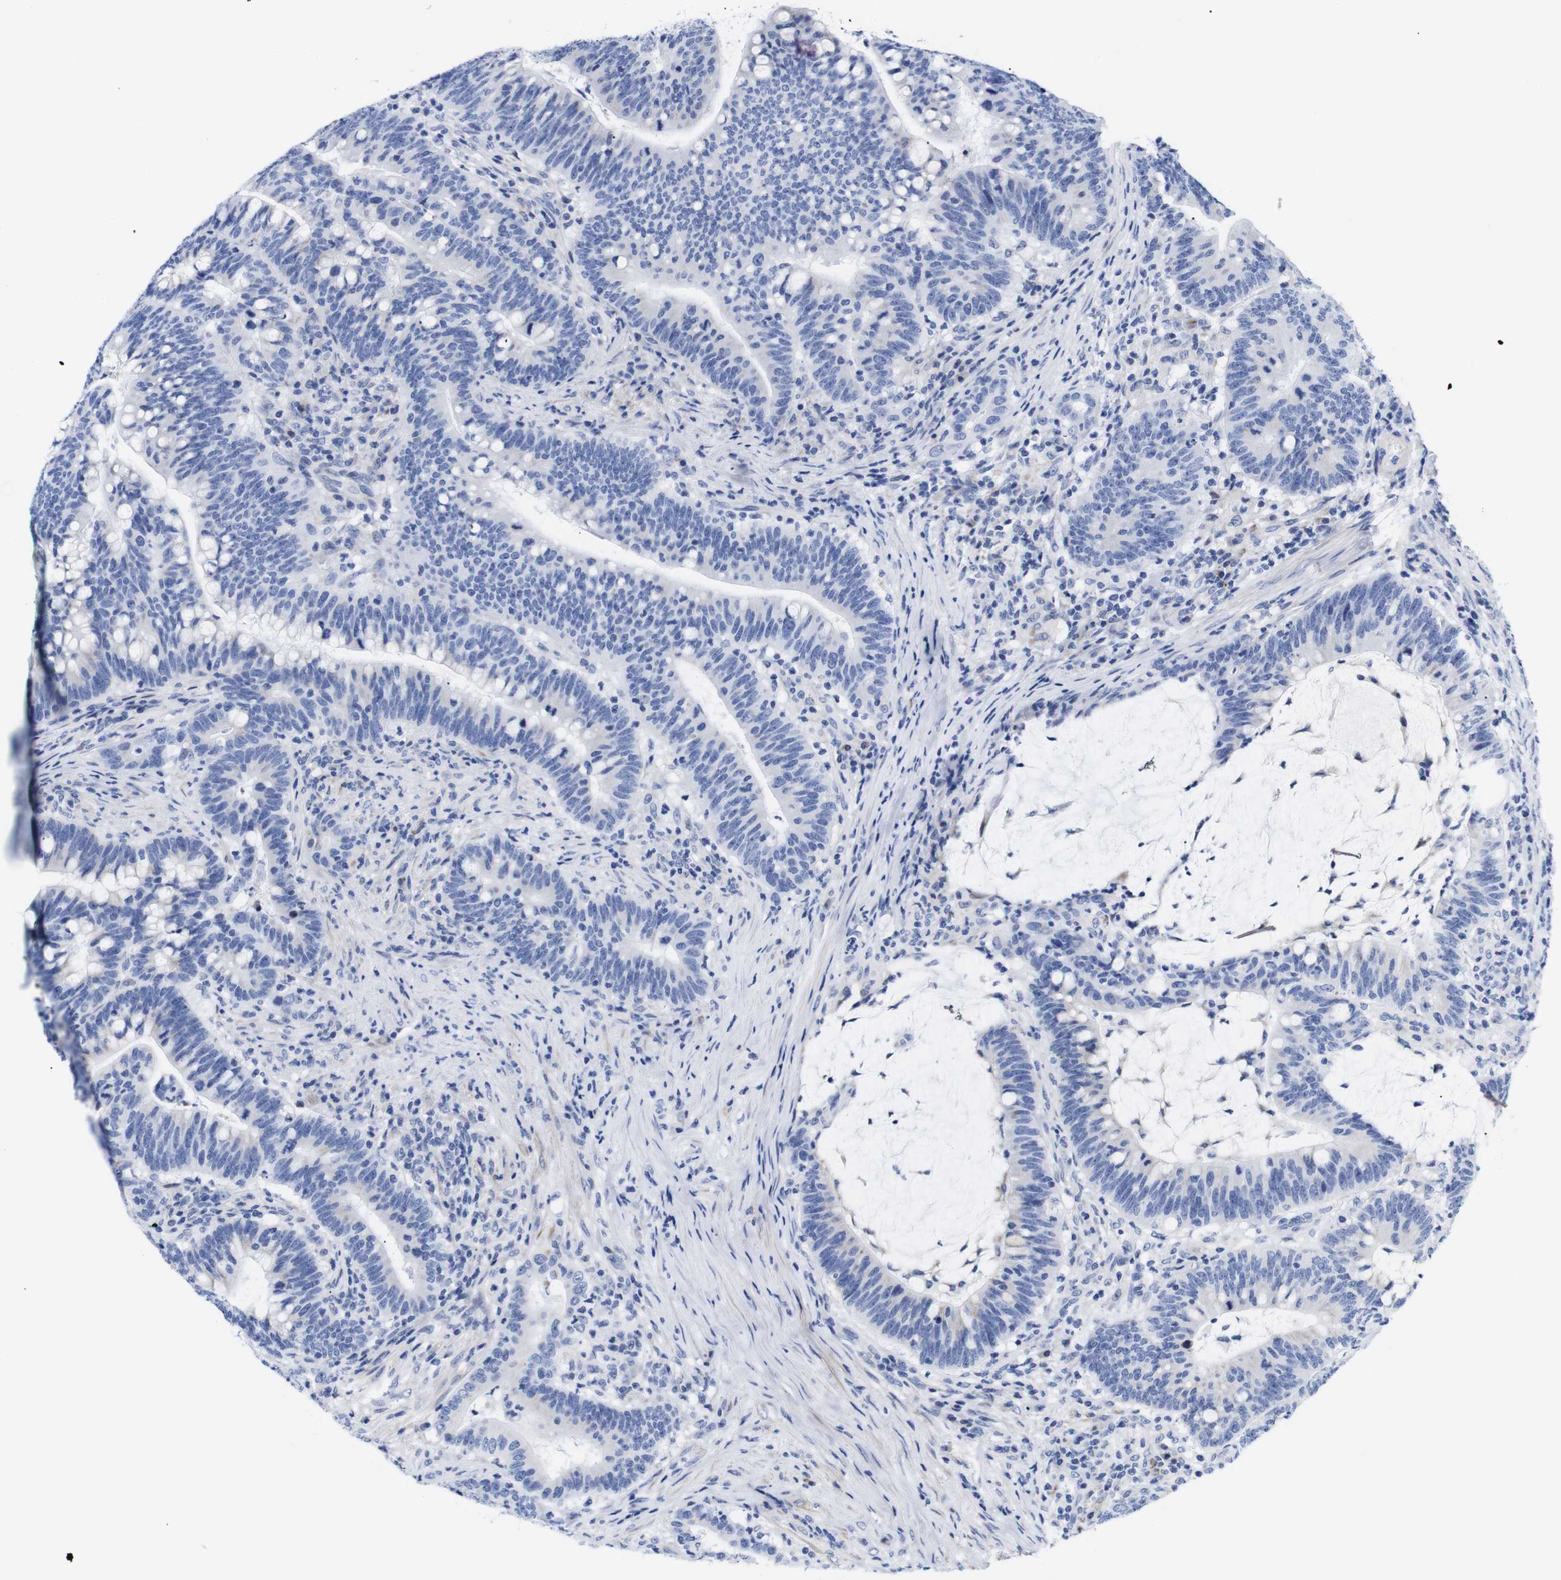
{"staining": {"intensity": "negative", "quantity": "none", "location": "none"}, "tissue": "colorectal cancer", "cell_type": "Tumor cells", "image_type": "cancer", "snomed": [{"axis": "morphology", "description": "Normal tissue, NOS"}, {"axis": "morphology", "description": "Adenocarcinoma, NOS"}, {"axis": "topography", "description": "Colon"}], "caption": "A histopathology image of colorectal adenocarcinoma stained for a protein shows no brown staining in tumor cells. The staining is performed using DAB brown chromogen with nuclei counter-stained in using hematoxylin.", "gene": "LRRC55", "patient": {"sex": "female", "age": 66}}